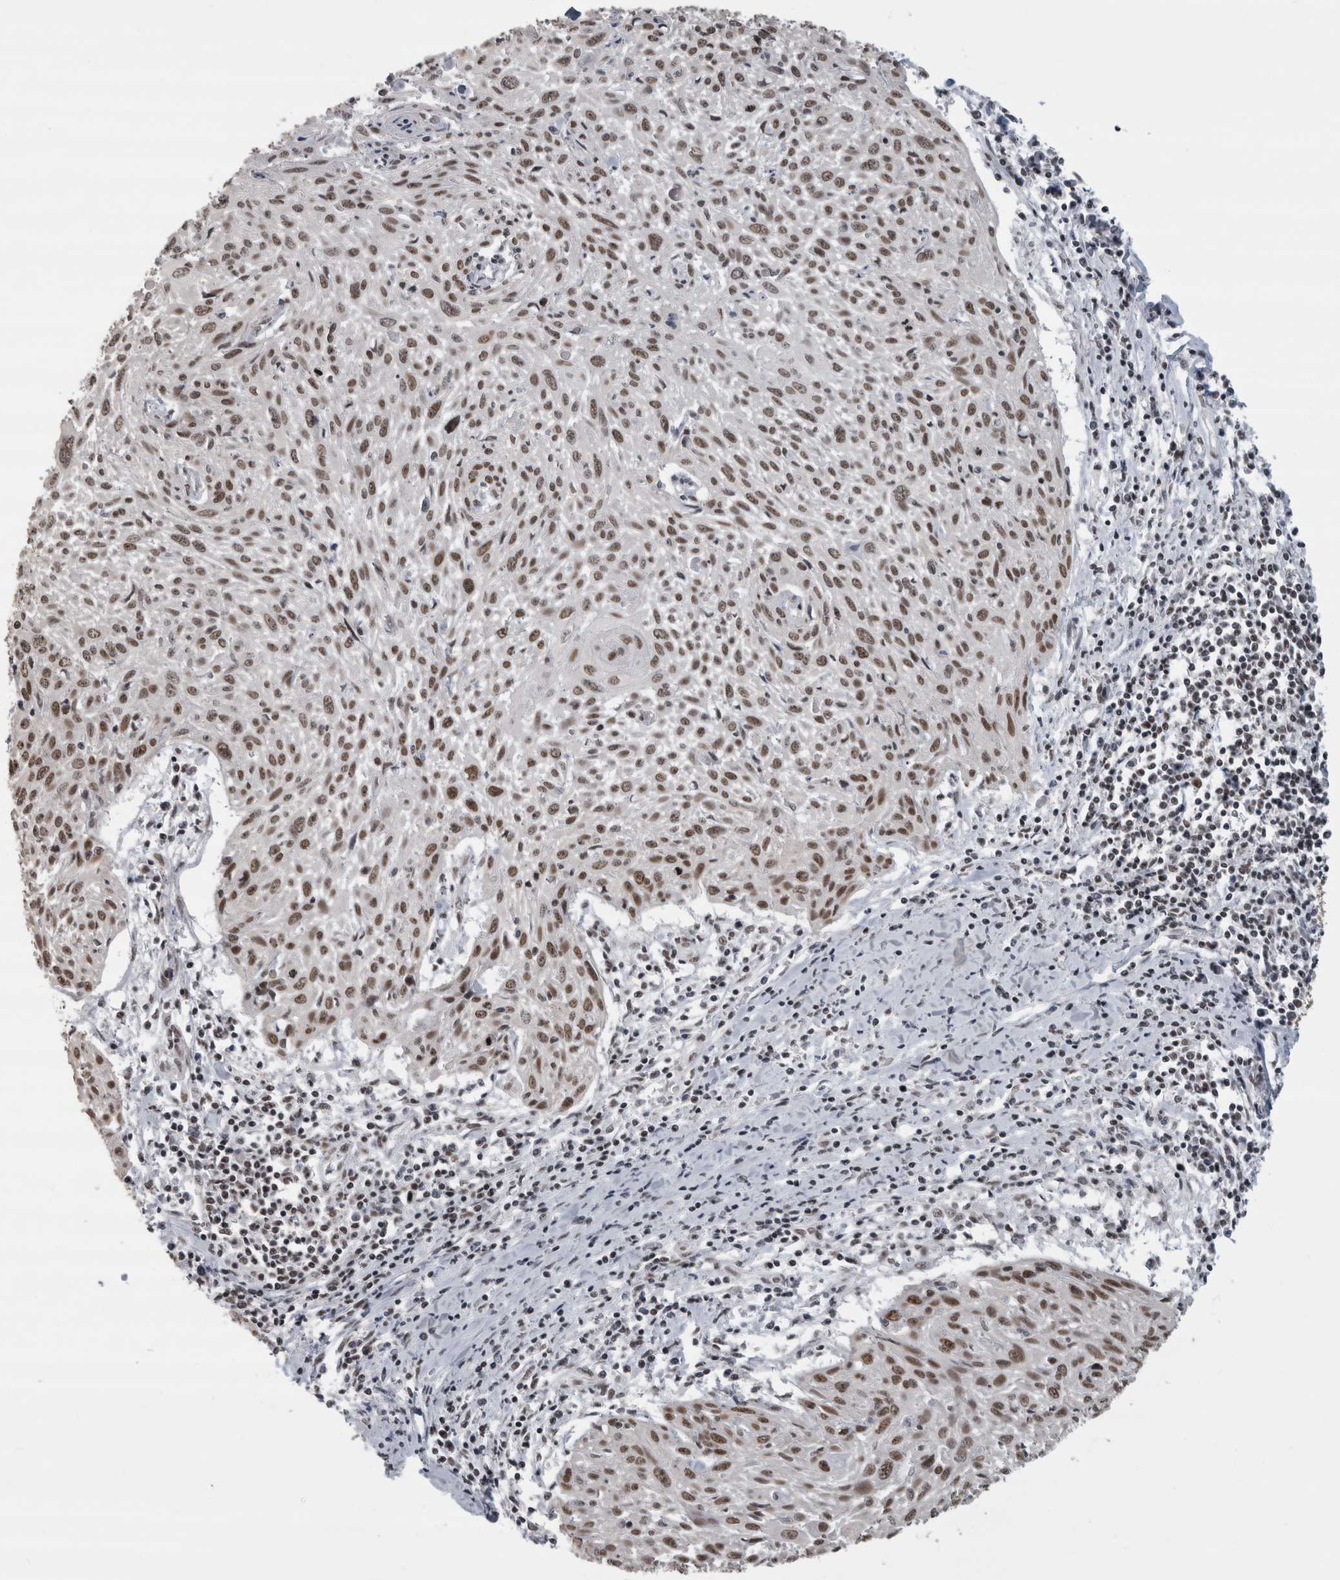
{"staining": {"intensity": "moderate", "quantity": ">75%", "location": "nuclear"}, "tissue": "cervical cancer", "cell_type": "Tumor cells", "image_type": "cancer", "snomed": [{"axis": "morphology", "description": "Squamous cell carcinoma, NOS"}, {"axis": "topography", "description": "Cervix"}], "caption": "Tumor cells display medium levels of moderate nuclear positivity in approximately >75% of cells in human cervical cancer.", "gene": "ARID4B", "patient": {"sex": "female", "age": 51}}